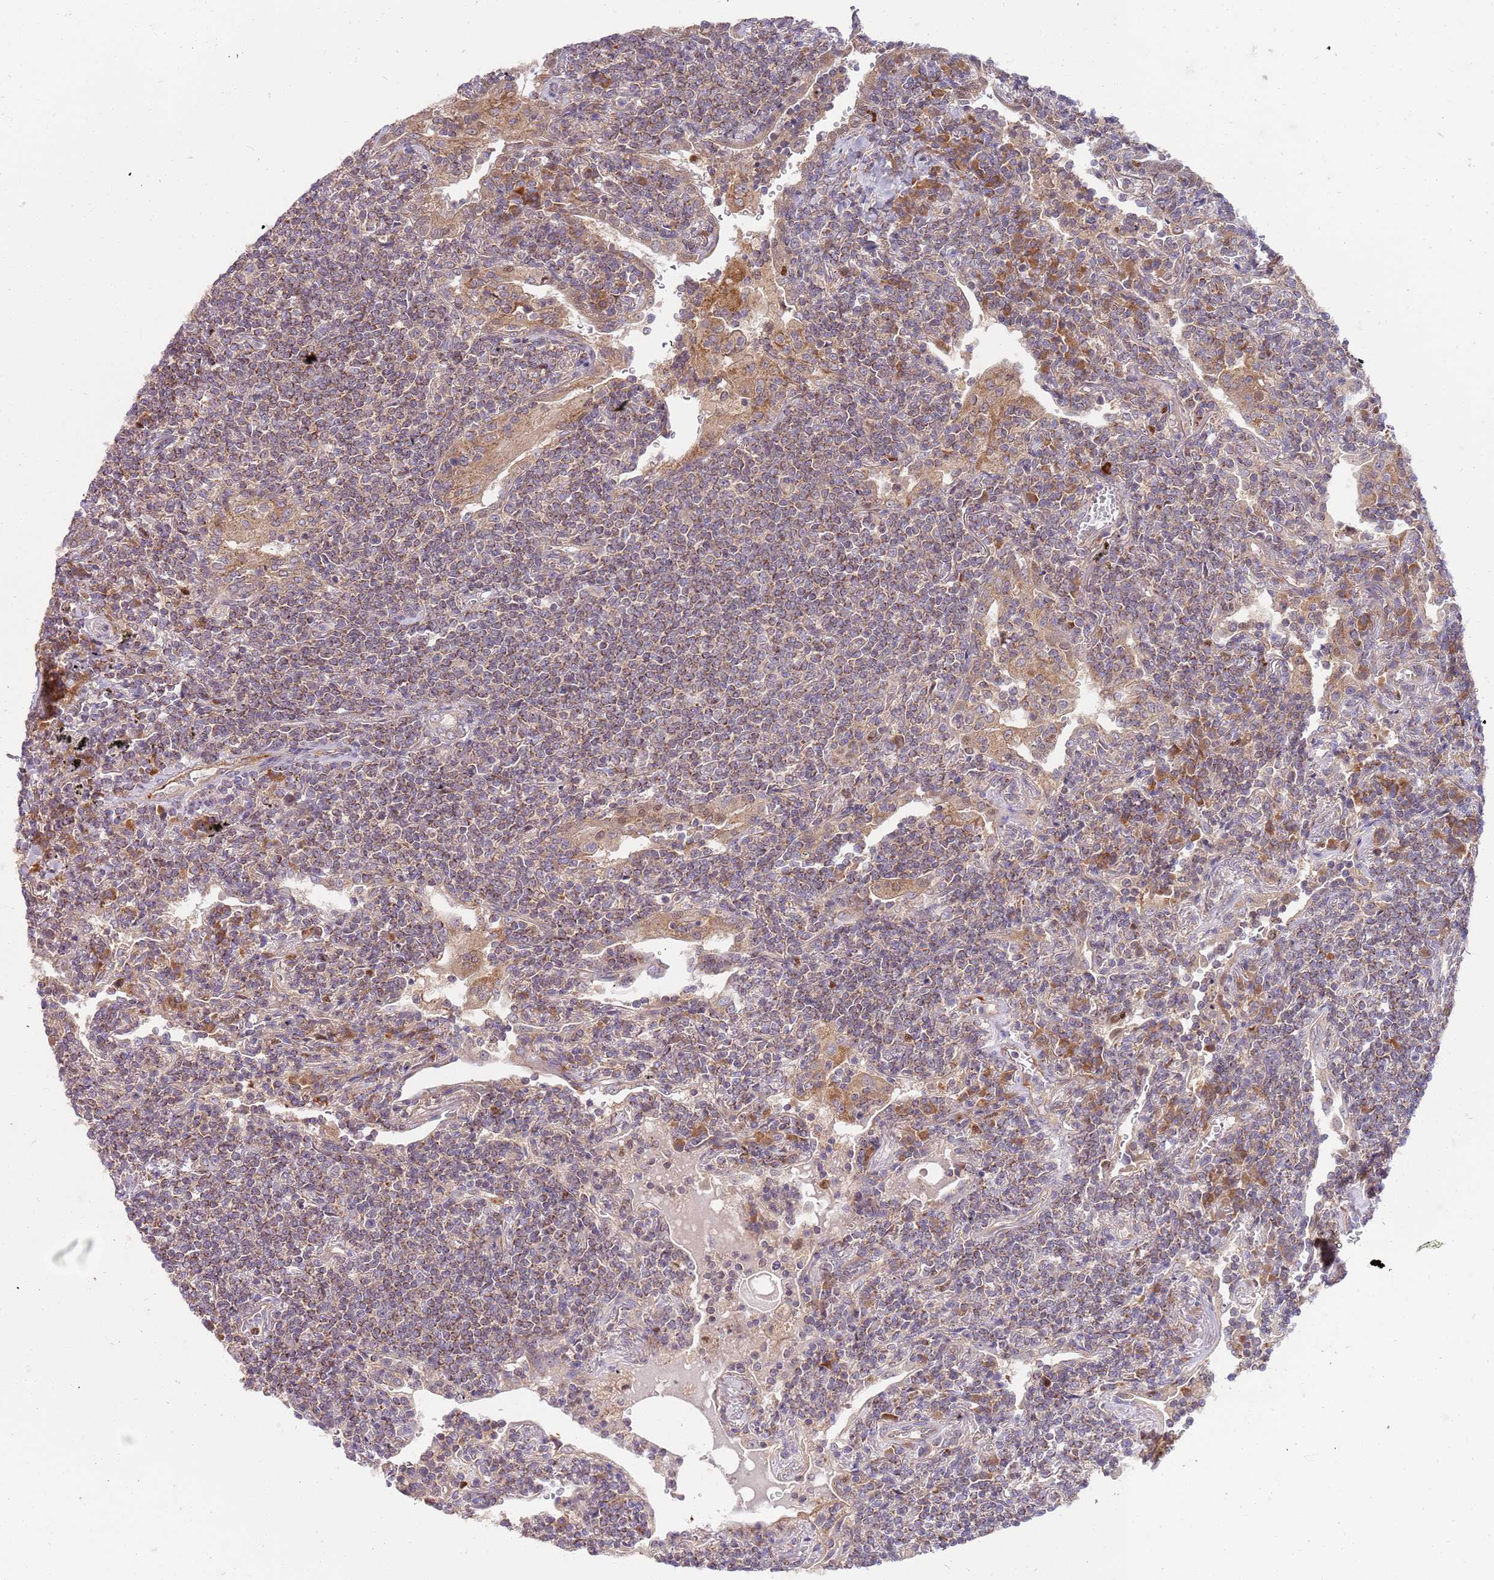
{"staining": {"intensity": "weak", "quantity": "25%-75%", "location": "cytoplasmic/membranous"}, "tissue": "lymphoma", "cell_type": "Tumor cells", "image_type": "cancer", "snomed": [{"axis": "morphology", "description": "Malignant lymphoma, non-Hodgkin's type, Low grade"}, {"axis": "topography", "description": "Lung"}], "caption": "Protein positivity by immunohistochemistry demonstrates weak cytoplasmic/membranous staining in about 25%-75% of tumor cells in low-grade malignant lymphoma, non-Hodgkin's type.", "gene": "OSBP", "patient": {"sex": "female", "age": 71}}